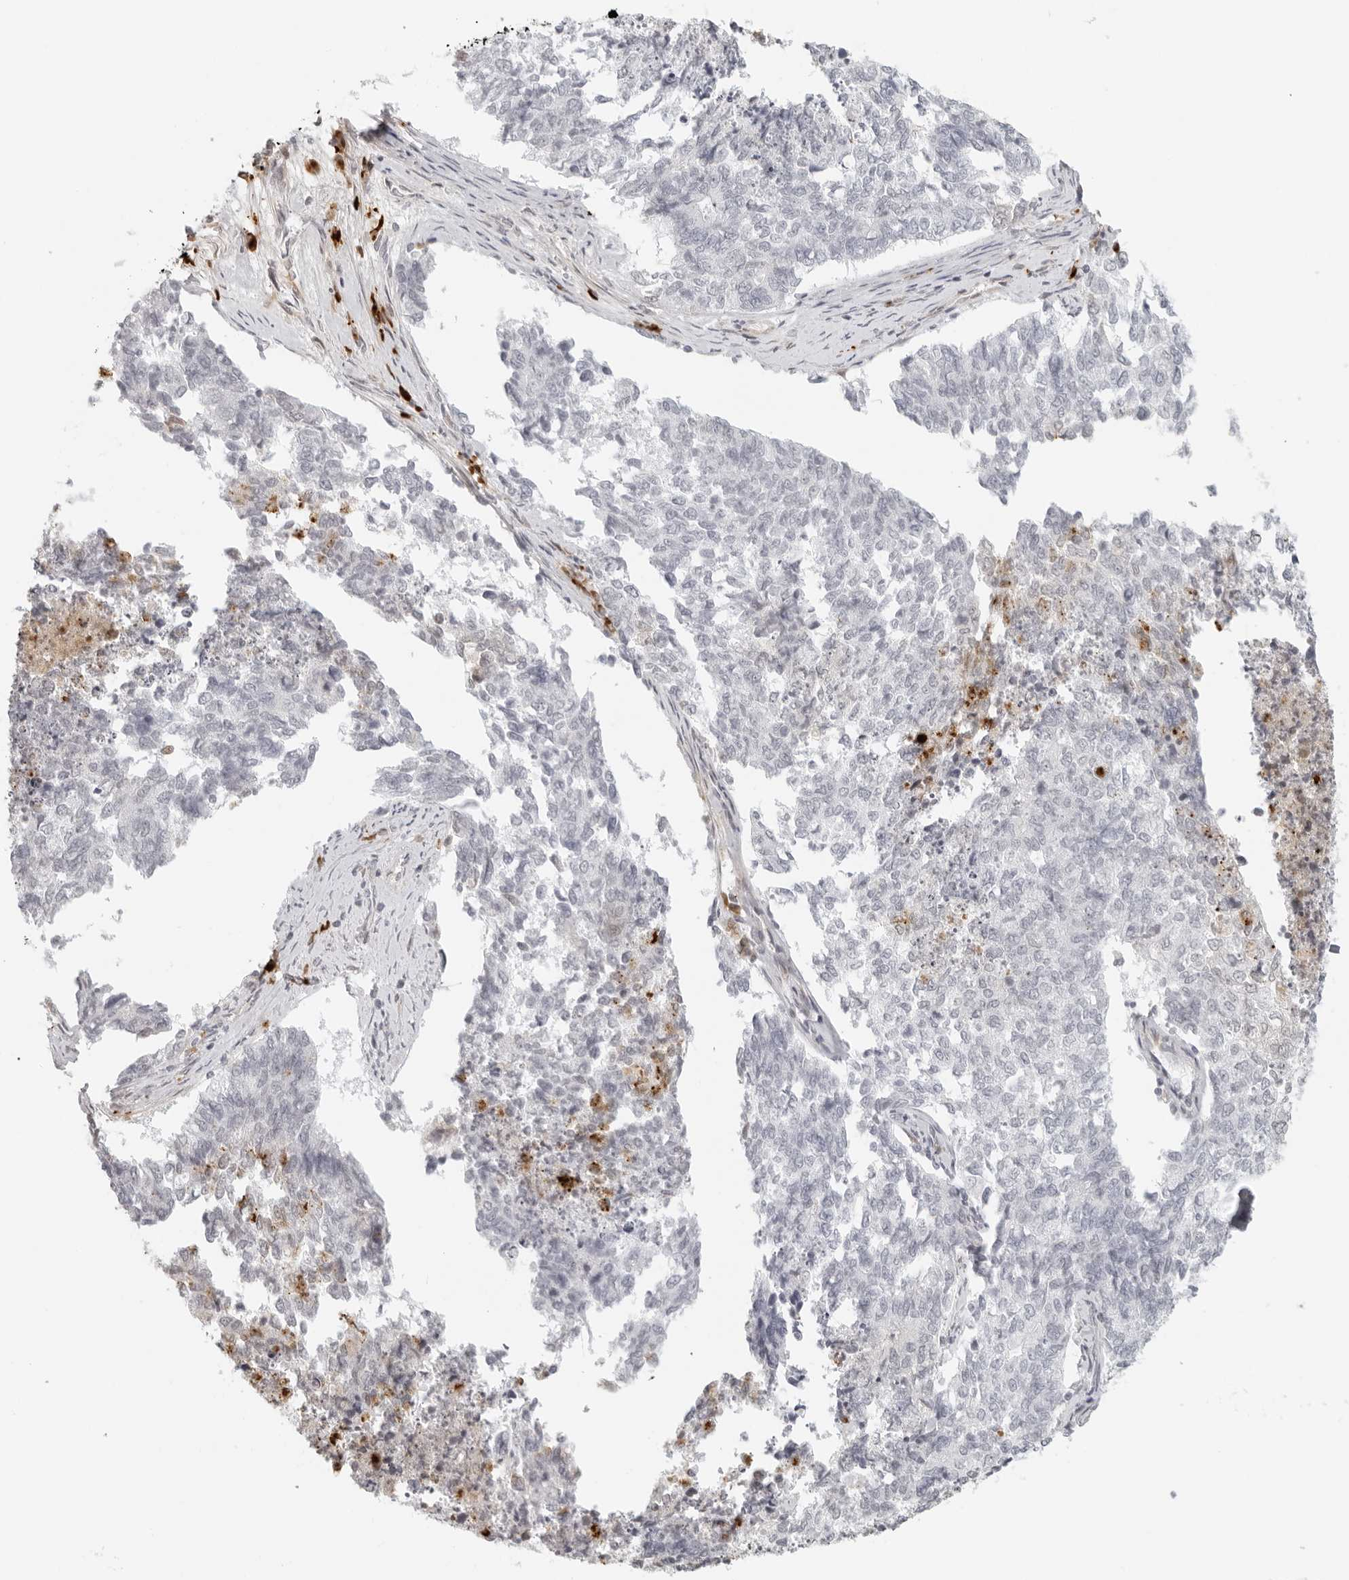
{"staining": {"intensity": "negative", "quantity": "none", "location": "none"}, "tissue": "cervical cancer", "cell_type": "Tumor cells", "image_type": "cancer", "snomed": [{"axis": "morphology", "description": "Squamous cell carcinoma, NOS"}, {"axis": "topography", "description": "Cervix"}], "caption": "Immunohistochemical staining of human squamous cell carcinoma (cervical) demonstrates no significant expression in tumor cells. The staining was performed using DAB (3,3'-diaminobenzidine) to visualize the protein expression in brown, while the nuclei were stained in blue with hematoxylin (Magnification: 20x).", "gene": "ZNF678", "patient": {"sex": "female", "age": 63}}